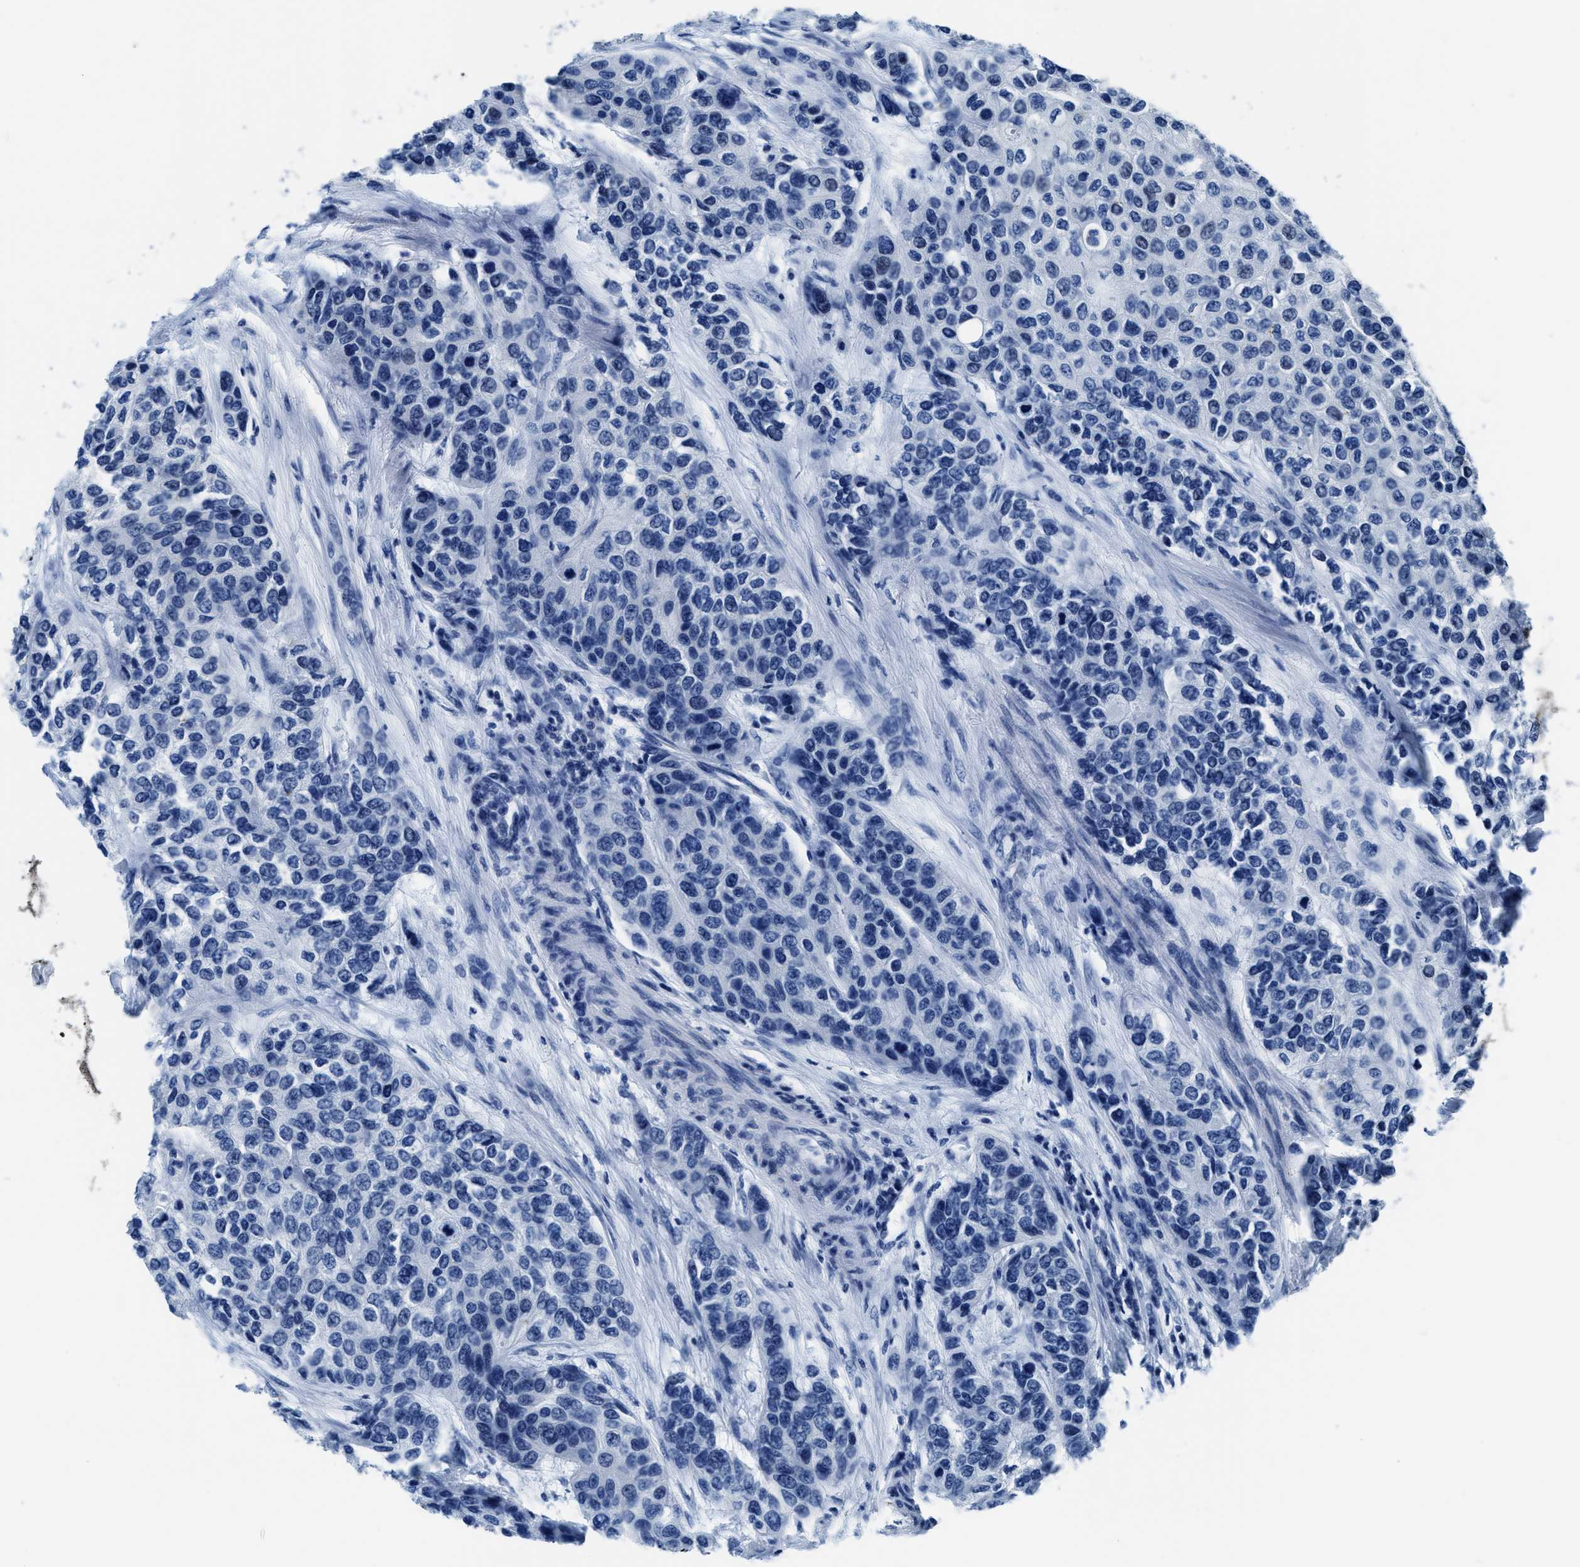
{"staining": {"intensity": "negative", "quantity": "none", "location": "none"}, "tissue": "urothelial cancer", "cell_type": "Tumor cells", "image_type": "cancer", "snomed": [{"axis": "morphology", "description": "Urothelial carcinoma, High grade"}, {"axis": "topography", "description": "Urinary bladder"}], "caption": "This is a image of immunohistochemistry staining of urothelial cancer, which shows no expression in tumor cells. The staining was performed using DAB to visualize the protein expression in brown, while the nuclei were stained in blue with hematoxylin (Magnification: 20x).", "gene": "ASZ1", "patient": {"sex": "female", "age": 56}}